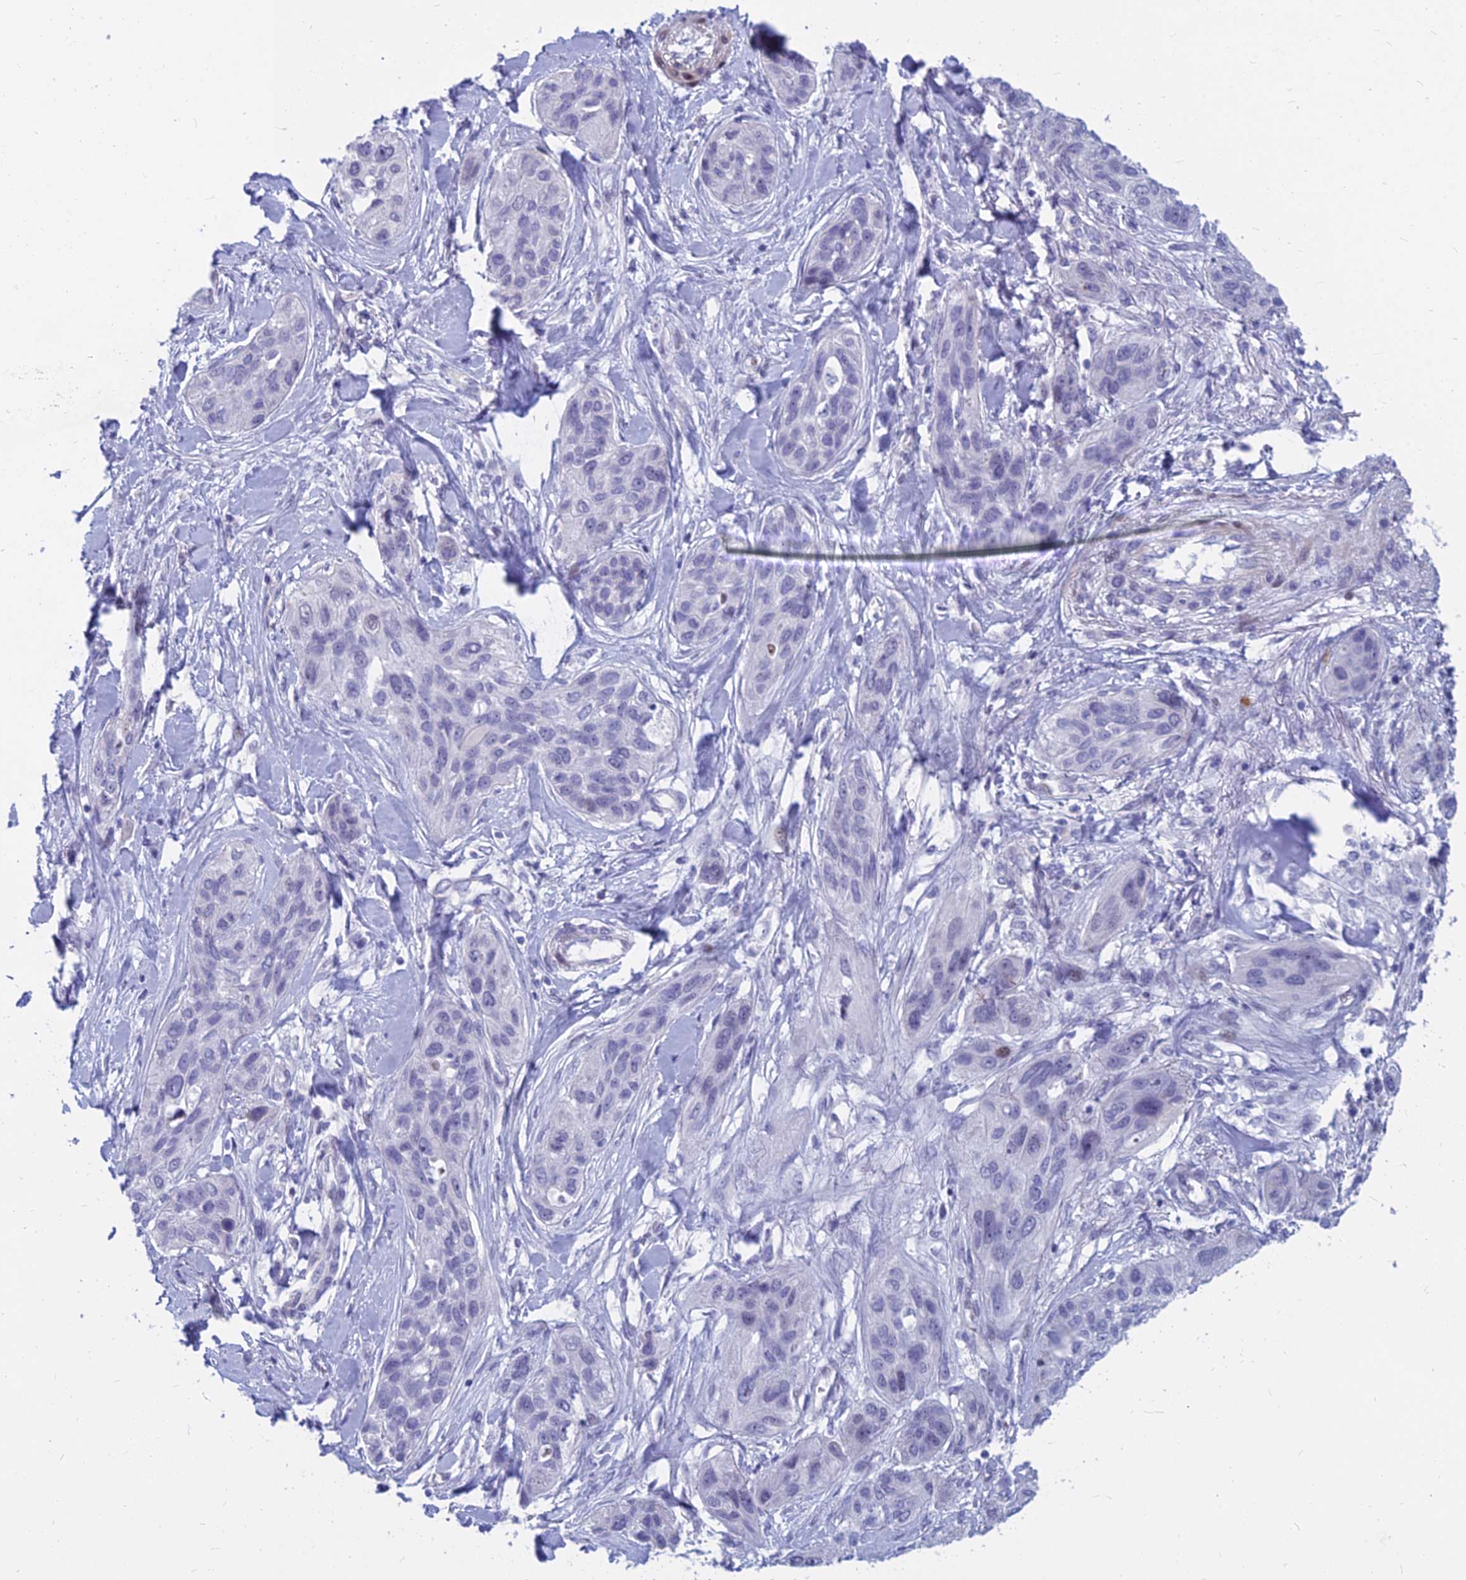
{"staining": {"intensity": "negative", "quantity": "none", "location": "none"}, "tissue": "lung cancer", "cell_type": "Tumor cells", "image_type": "cancer", "snomed": [{"axis": "morphology", "description": "Squamous cell carcinoma, NOS"}, {"axis": "topography", "description": "Lung"}], "caption": "Immunohistochemical staining of human lung squamous cell carcinoma demonstrates no significant expression in tumor cells.", "gene": "MYBPC2", "patient": {"sex": "female", "age": 70}}